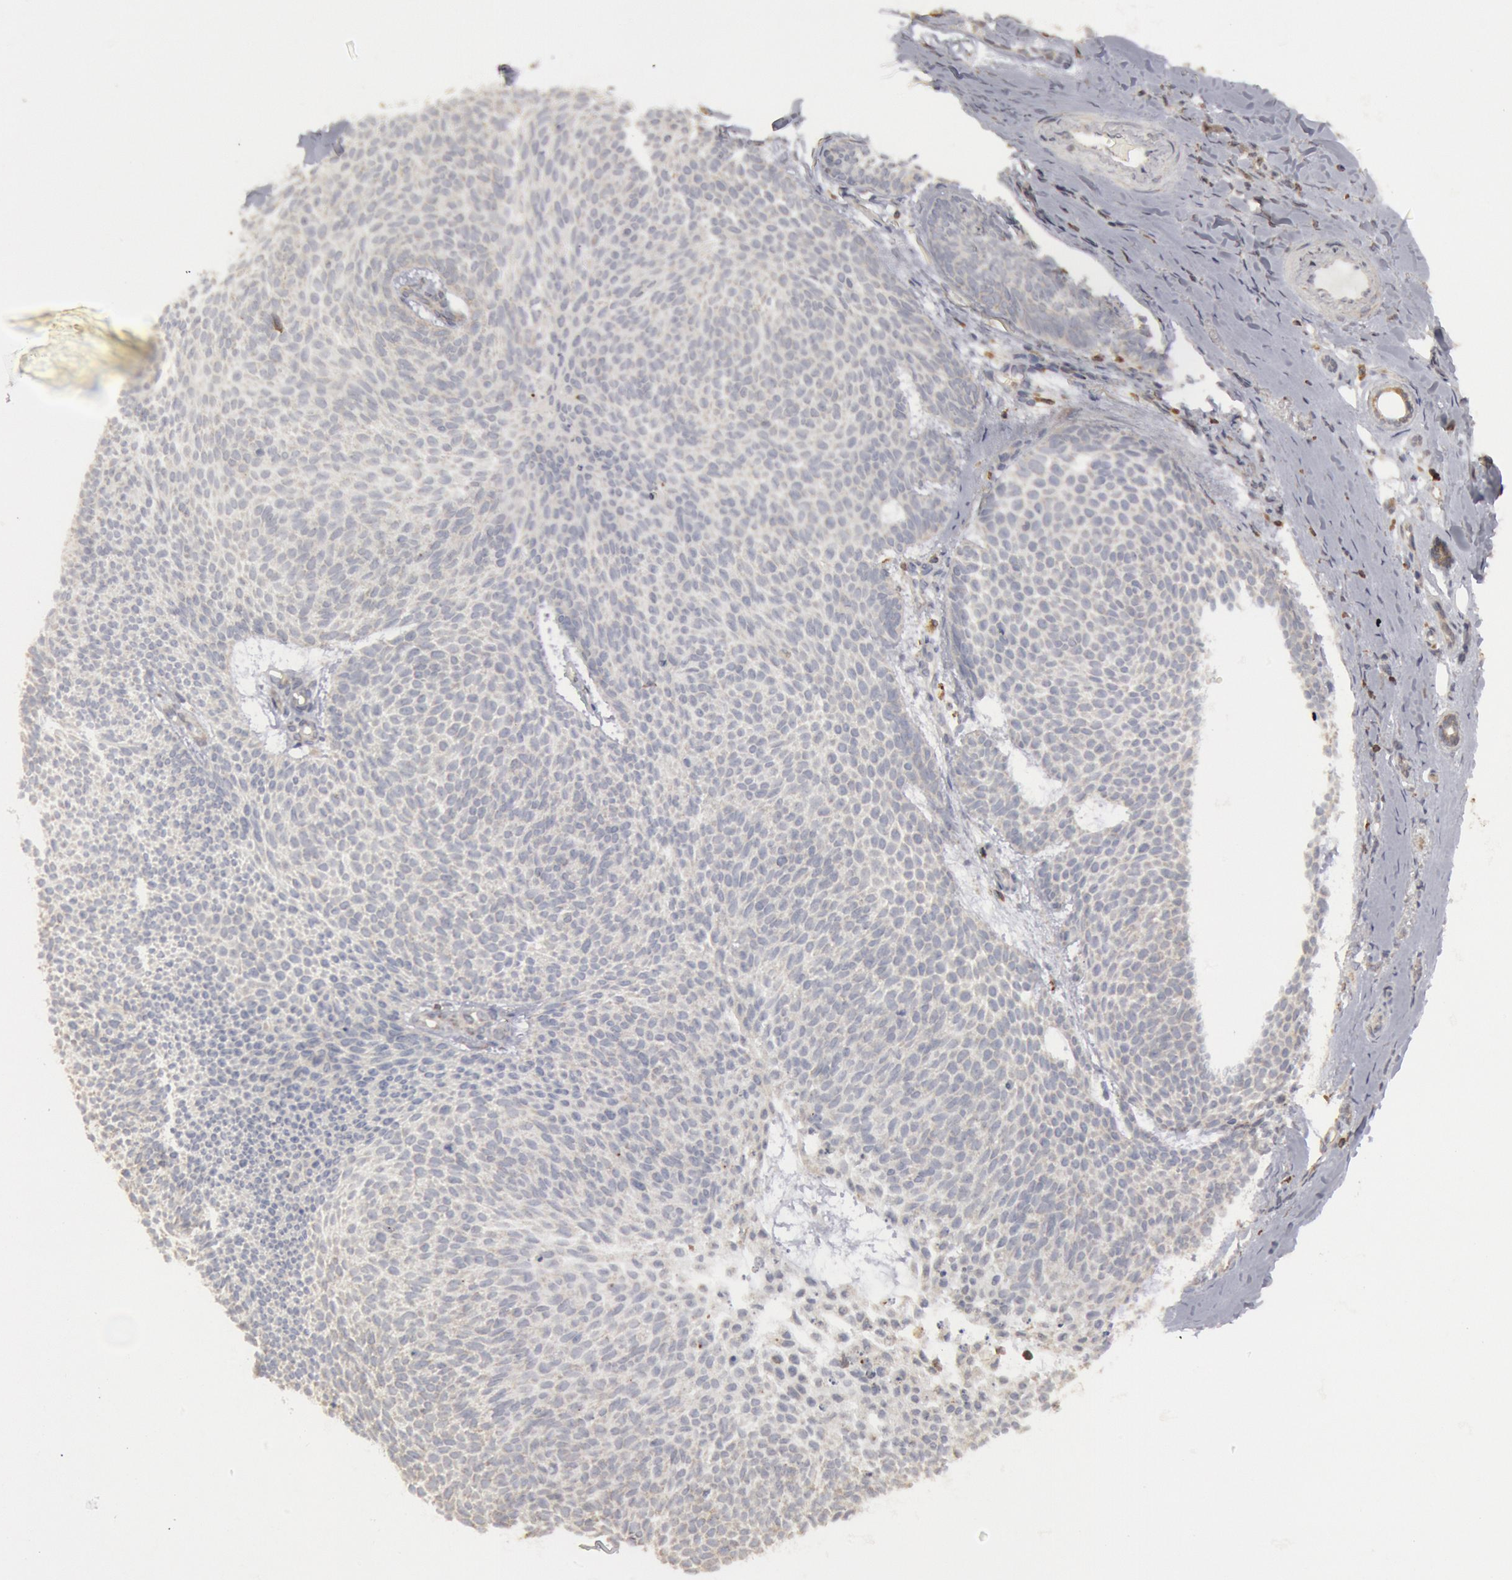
{"staining": {"intensity": "negative", "quantity": "none", "location": "none"}, "tissue": "skin cancer", "cell_type": "Tumor cells", "image_type": "cancer", "snomed": [{"axis": "morphology", "description": "Basal cell carcinoma"}, {"axis": "topography", "description": "Skin"}], "caption": "A histopathology image of basal cell carcinoma (skin) stained for a protein exhibits no brown staining in tumor cells. The staining is performed using DAB (3,3'-diaminobenzidine) brown chromogen with nuclei counter-stained in using hematoxylin.", "gene": "OSBPL8", "patient": {"sex": "male", "age": 84}}